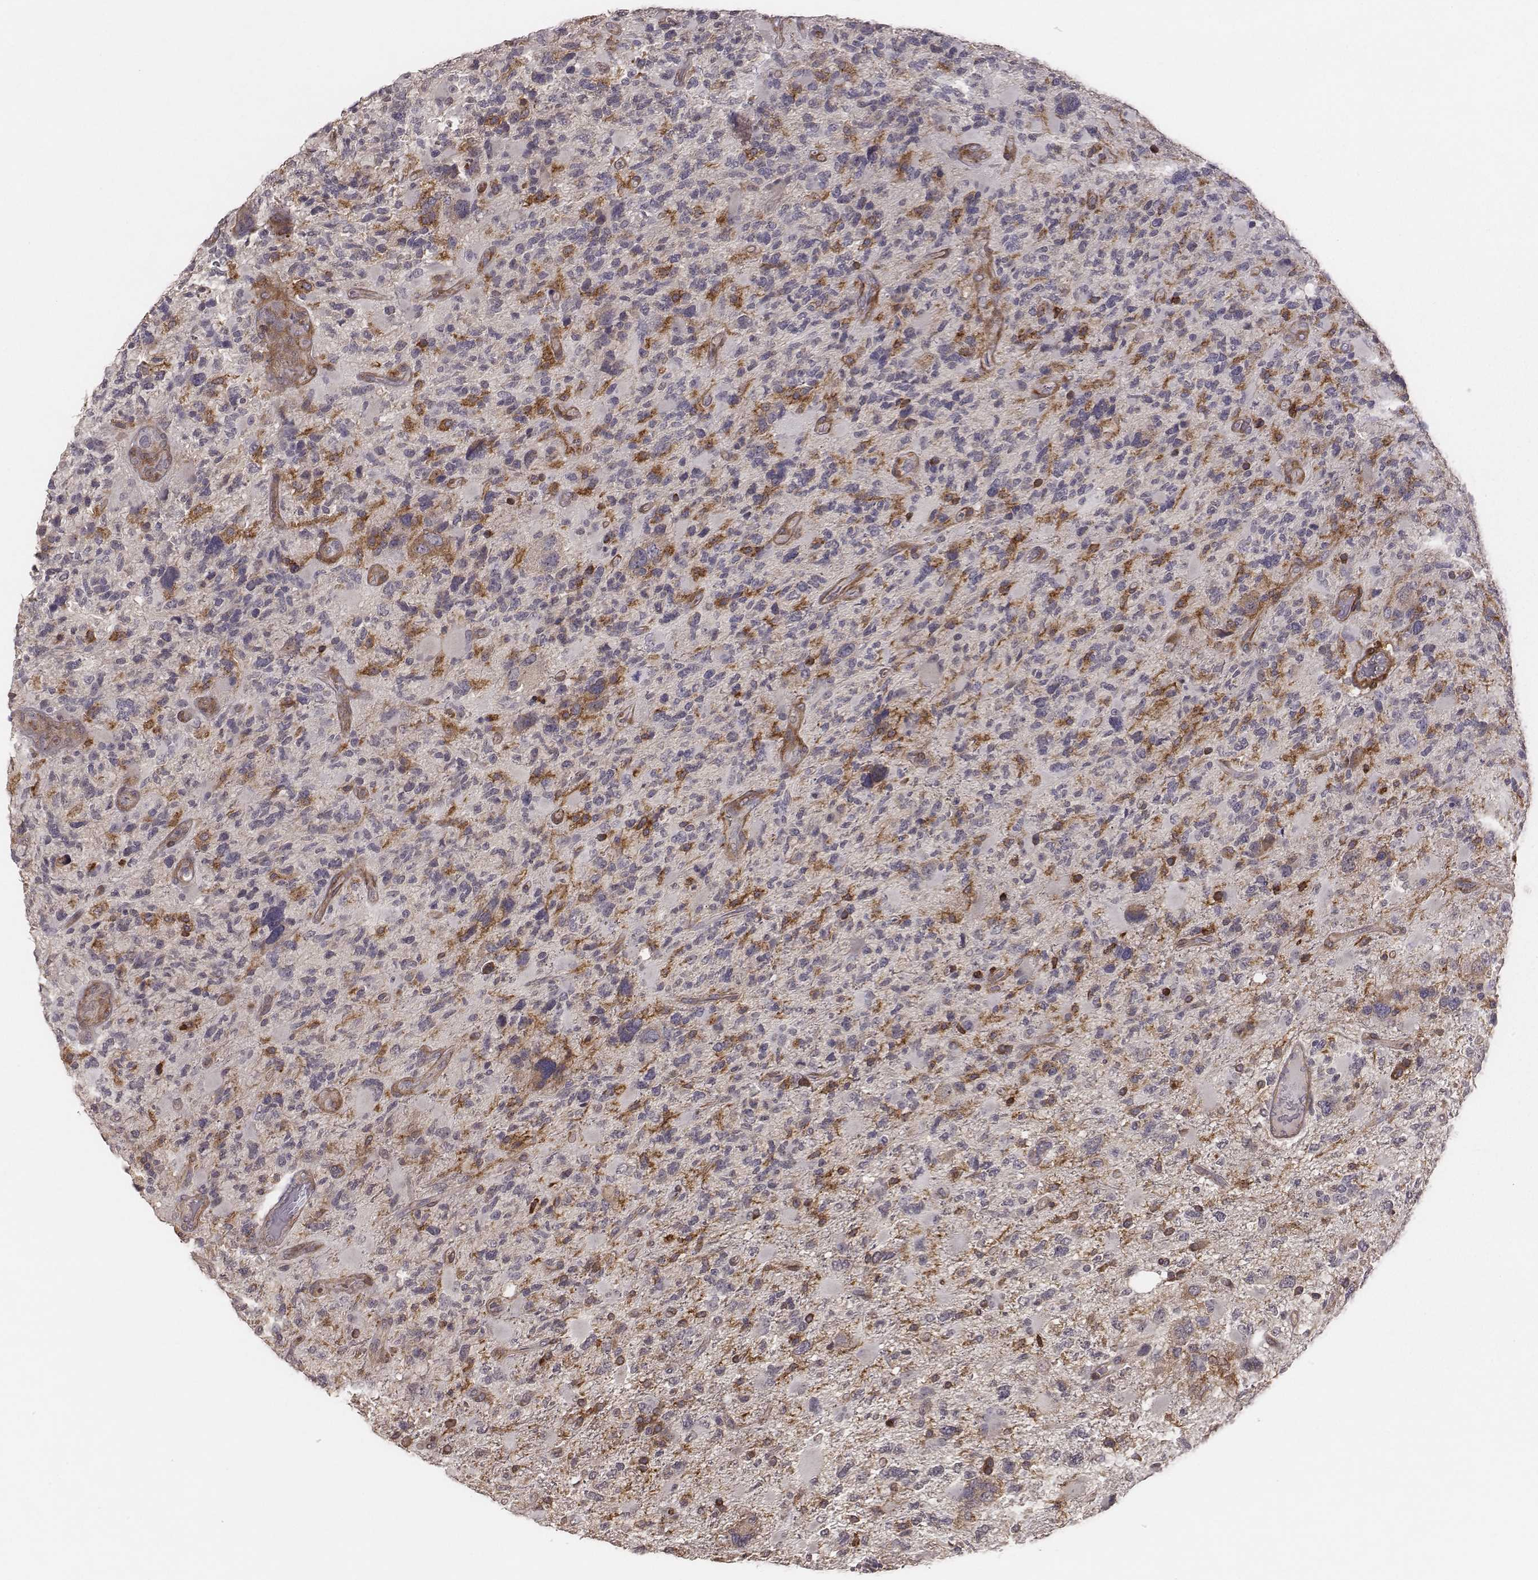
{"staining": {"intensity": "negative", "quantity": "none", "location": "none"}, "tissue": "glioma", "cell_type": "Tumor cells", "image_type": "cancer", "snomed": [{"axis": "morphology", "description": "Glioma, malignant, High grade"}, {"axis": "topography", "description": "Brain"}], "caption": "DAB immunohistochemical staining of human glioma shows no significant positivity in tumor cells.", "gene": "PILRA", "patient": {"sex": "female", "age": 71}}